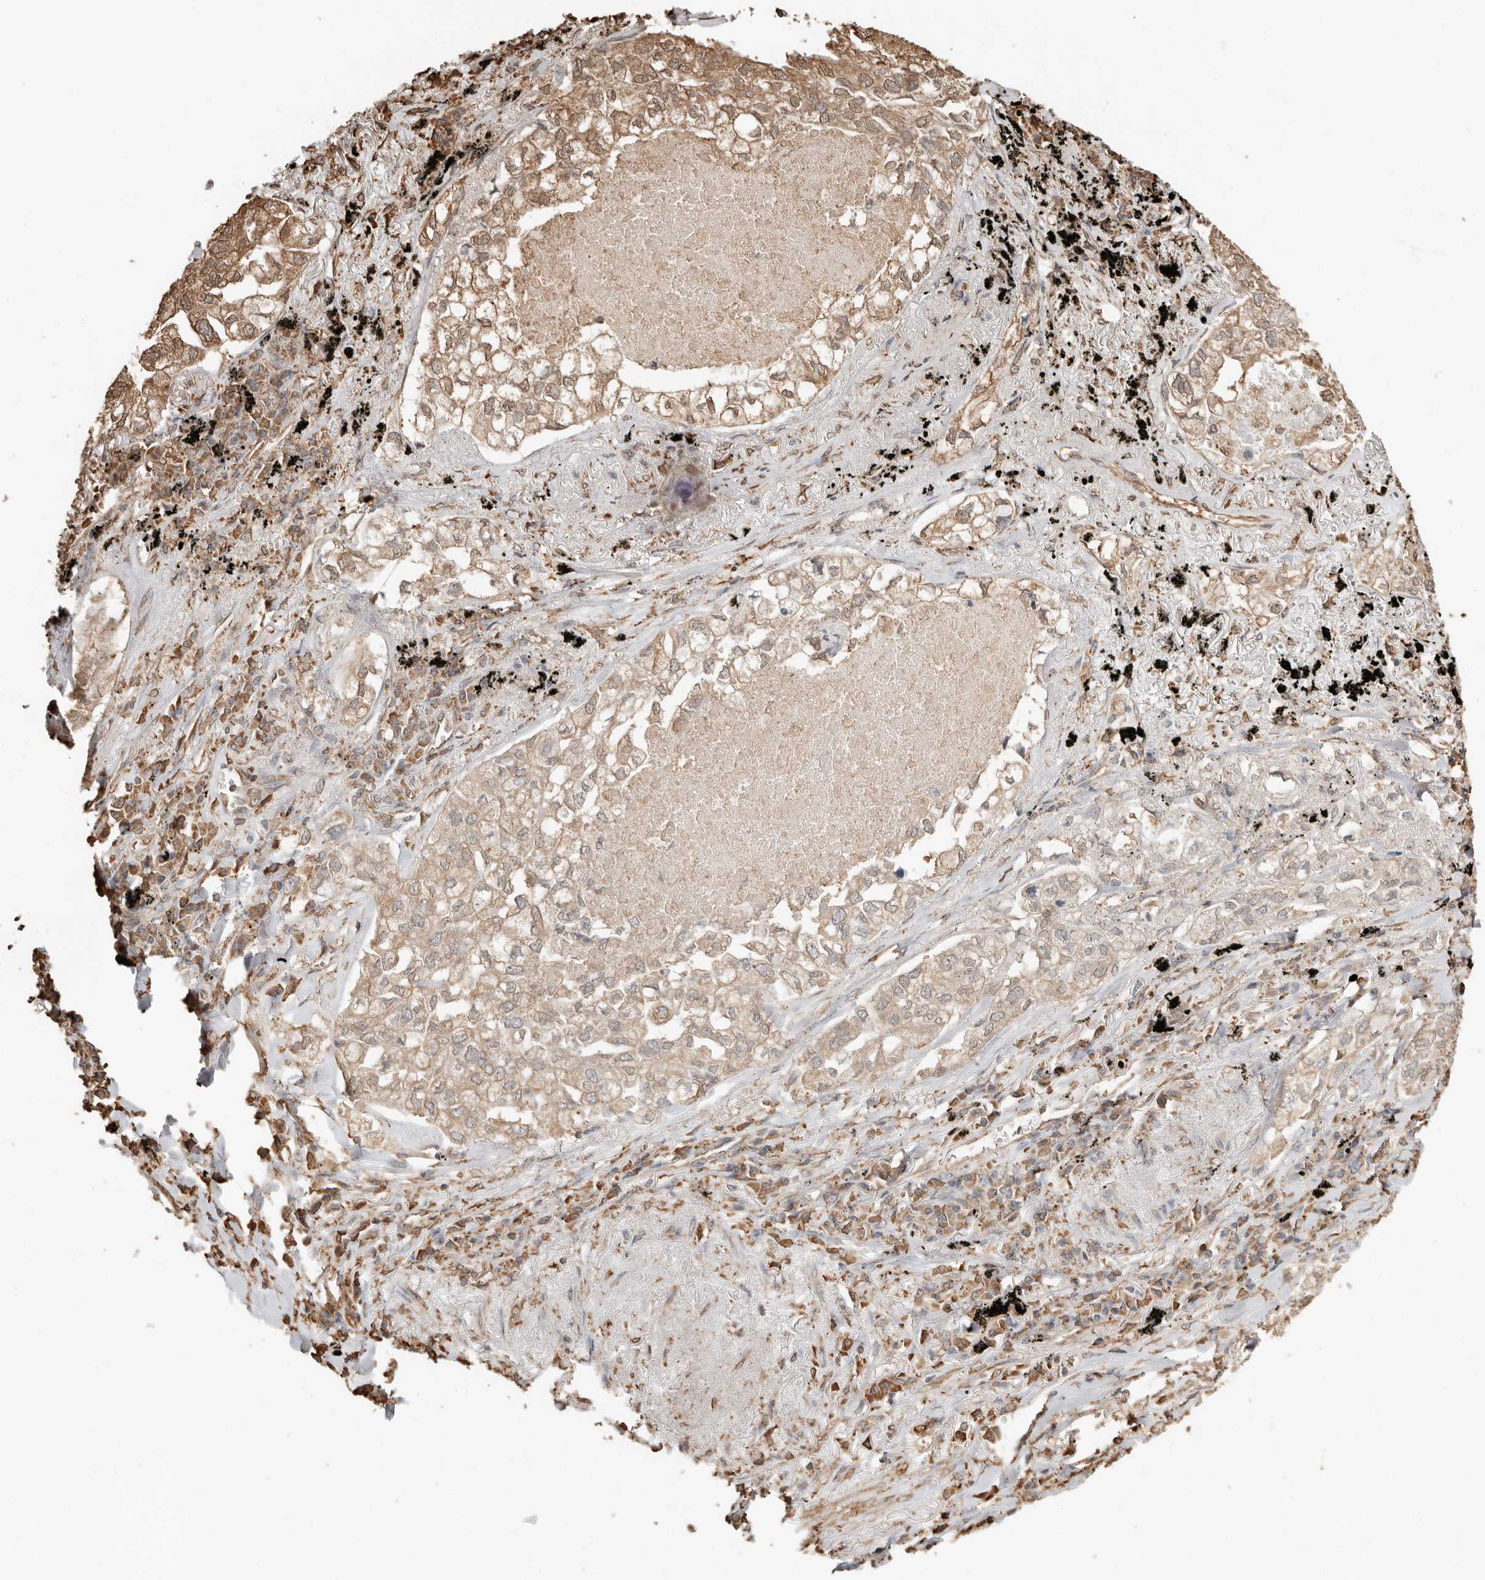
{"staining": {"intensity": "moderate", "quantity": "<25%", "location": "cytoplasmic/membranous"}, "tissue": "lung cancer", "cell_type": "Tumor cells", "image_type": "cancer", "snomed": [{"axis": "morphology", "description": "Adenocarcinoma, NOS"}, {"axis": "topography", "description": "Lung"}], "caption": "Human lung cancer (adenocarcinoma) stained for a protein (brown) exhibits moderate cytoplasmic/membranous positive positivity in approximately <25% of tumor cells.", "gene": "ARHGEF10L", "patient": {"sex": "male", "age": 65}}